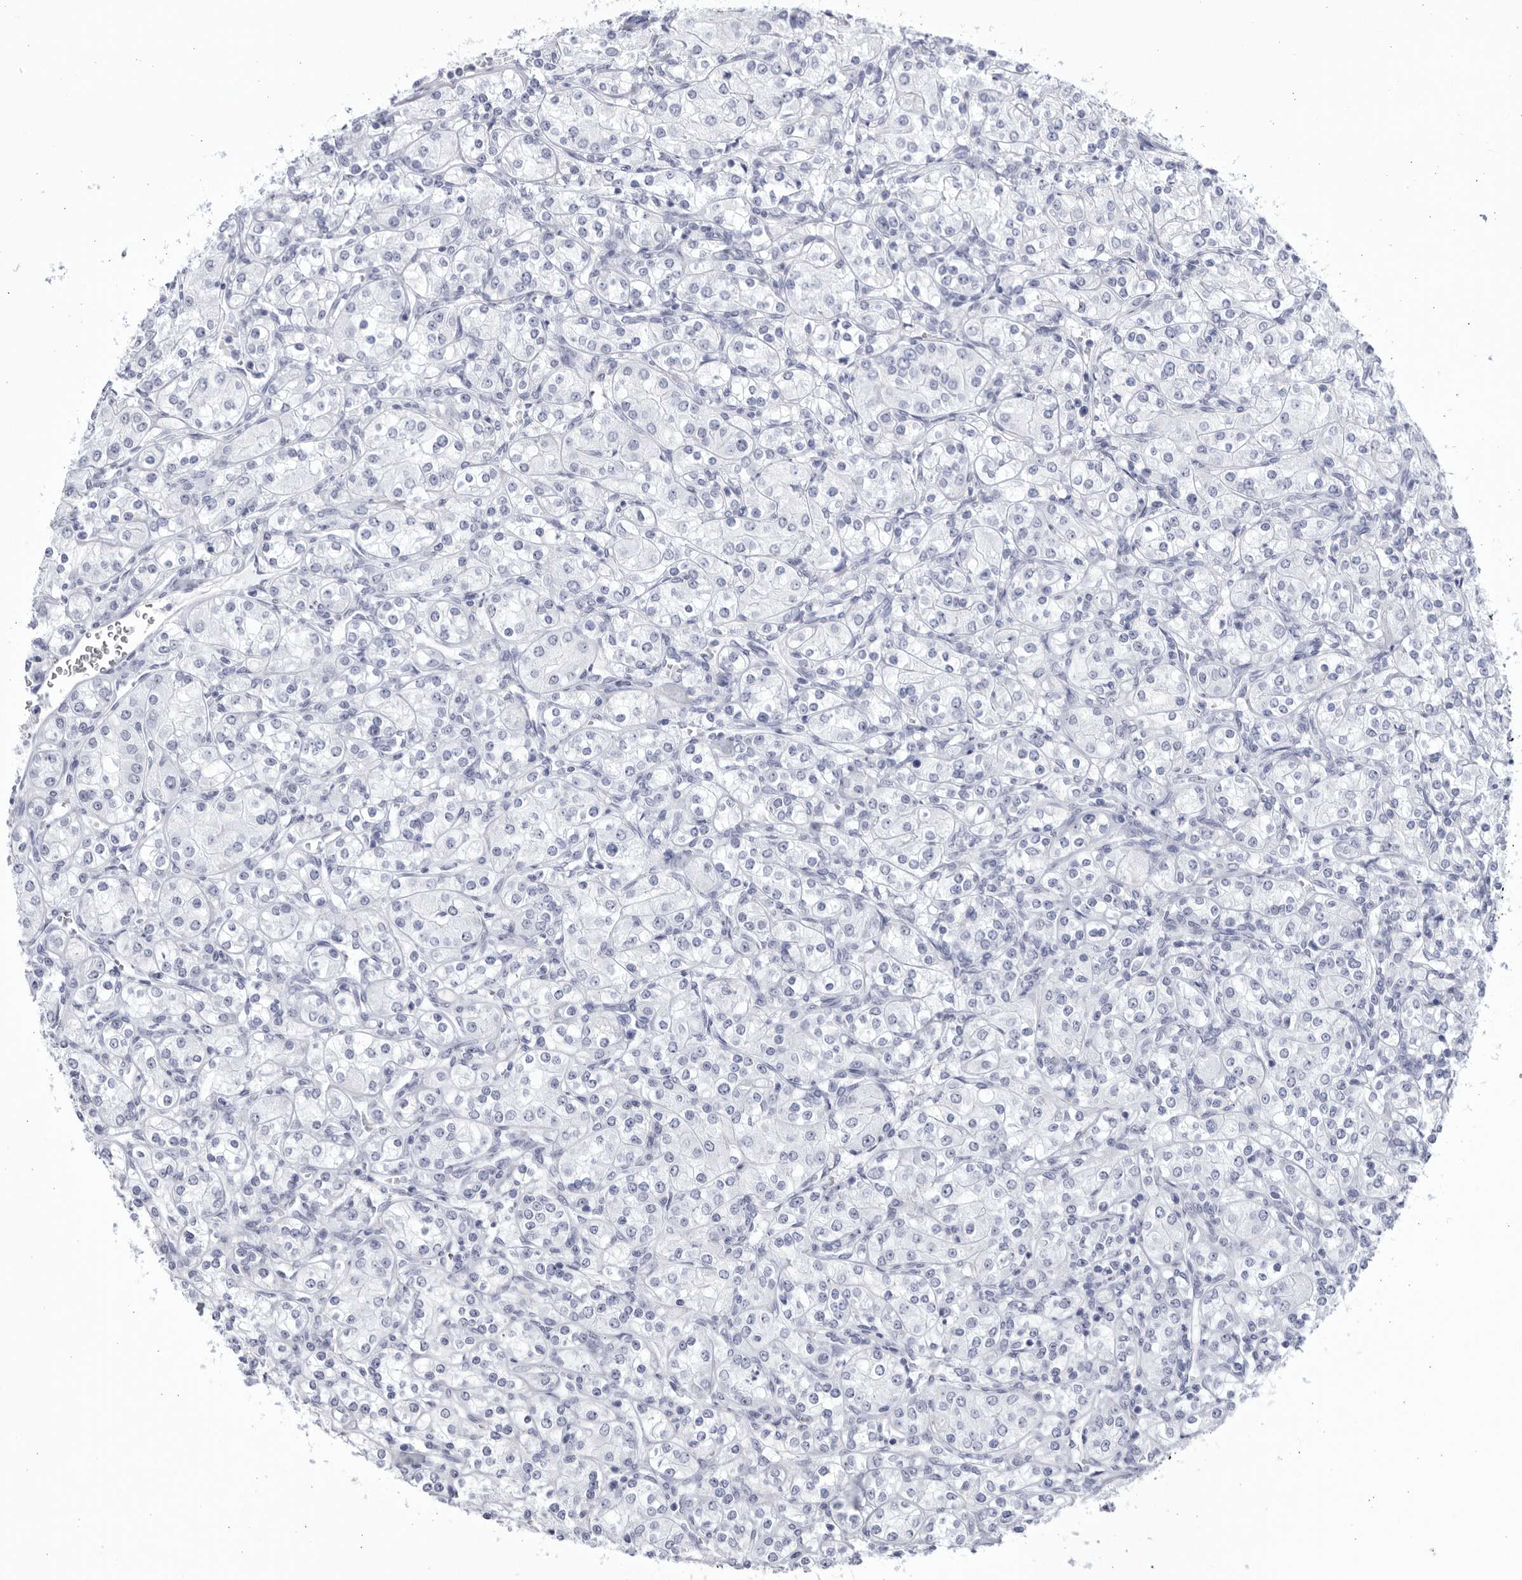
{"staining": {"intensity": "negative", "quantity": "none", "location": "none"}, "tissue": "renal cancer", "cell_type": "Tumor cells", "image_type": "cancer", "snomed": [{"axis": "morphology", "description": "Adenocarcinoma, NOS"}, {"axis": "topography", "description": "Kidney"}], "caption": "Immunohistochemical staining of human renal adenocarcinoma exhibits no significant expression in tumor cells.", "gene": "CCDC181", "patient": {"sex": "male", "age": 77}}